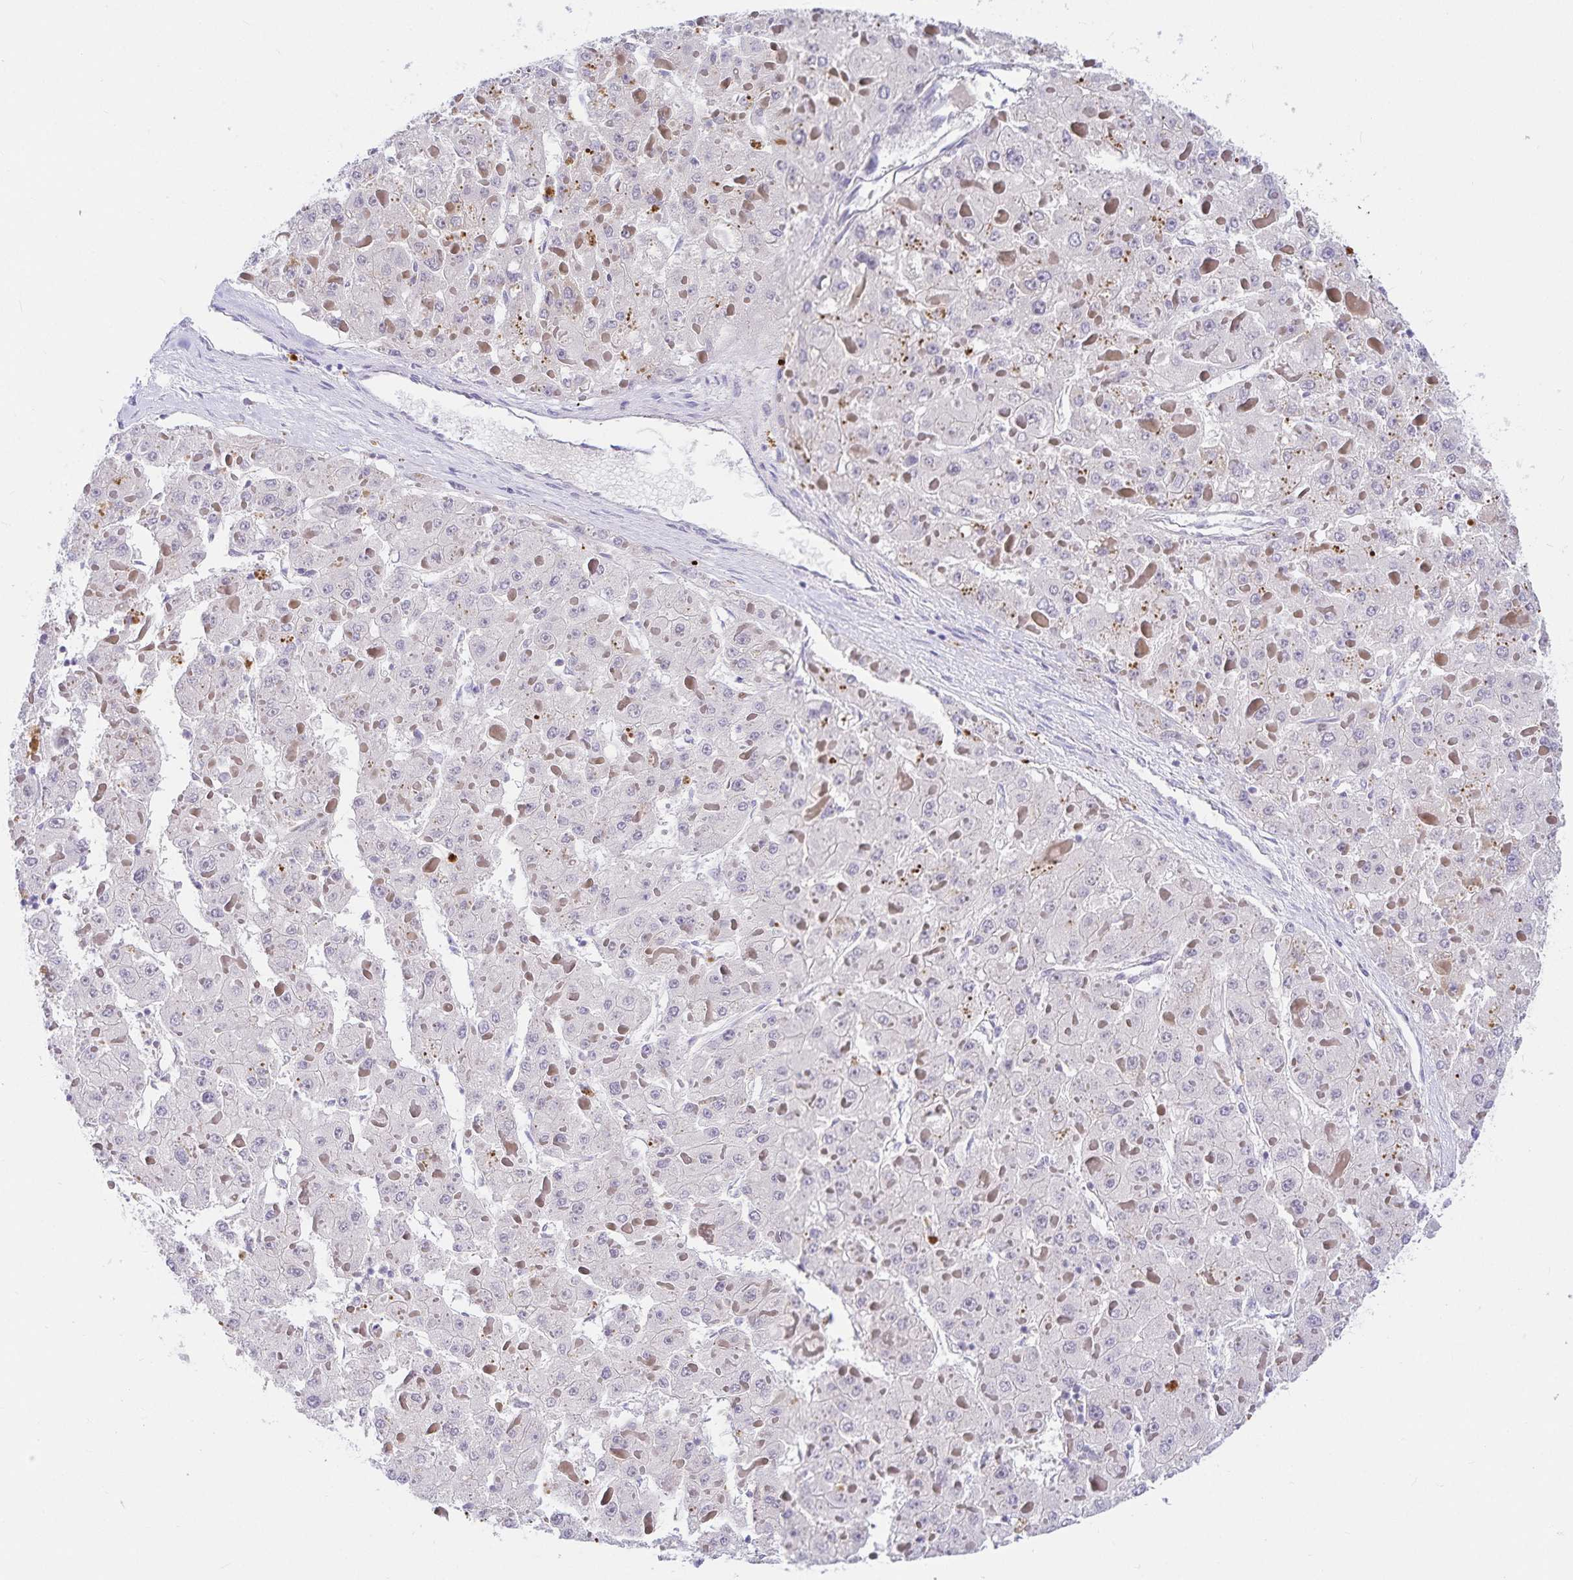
{"staining": {"intensity": "negative", "quantity": "none", "location": "none"}, "tissue": "liver cancer", "cell_type": "Tumor cells", "image_type": "cancer", "snomed": [{"axis": "morphology", "description": "Carcinoma, Hepatocellular, NOS"}, {"axis": "topography", "description": "Liver"}], "caption": "This is an immunohistochemistry (IHC) image of liver cancer (hepatocellular carcinoma). There is no expression in tumor cells.", "gene": "KBTBD13", "patient": {"sex": "female", "age": 73}}